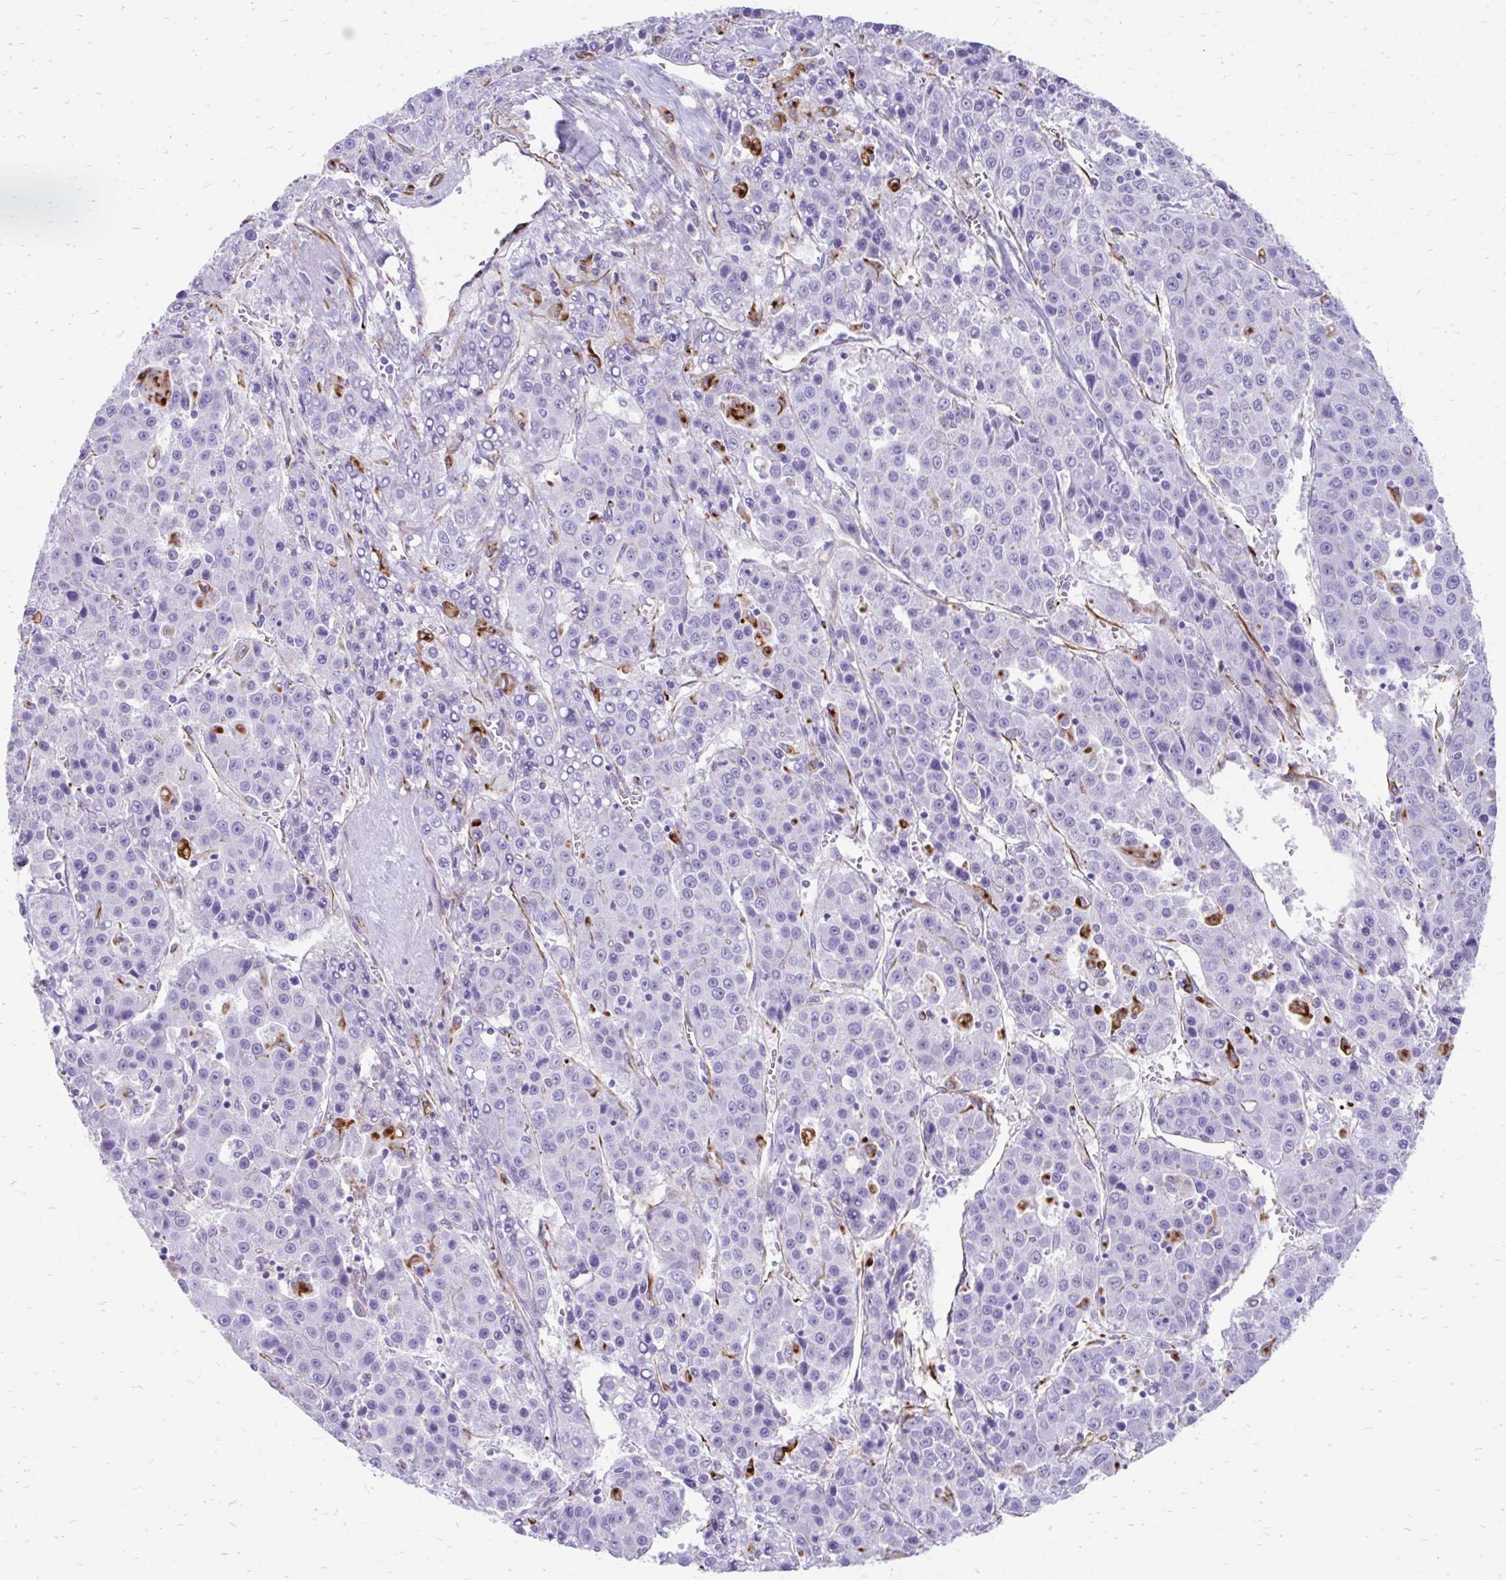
{"staining": {"intensity": "negative", "quantity": "none", "location": "none"}, "tissue": "liver cancer", "cell_type": "Tumor cells", "image_type": "cancer", "snomed": [{"axis": "morphology", "description": "Carcinoma, Hepatocellular, NOS"}, {"axis": "topography", "description": "Liver"}], "caption": "The photomicrograph displays no significant positivity in tumor cells of hepatocellular carcinoma (liver).", "gene": "ZNF699", "patient": {"sex": "female", "age": 53}}